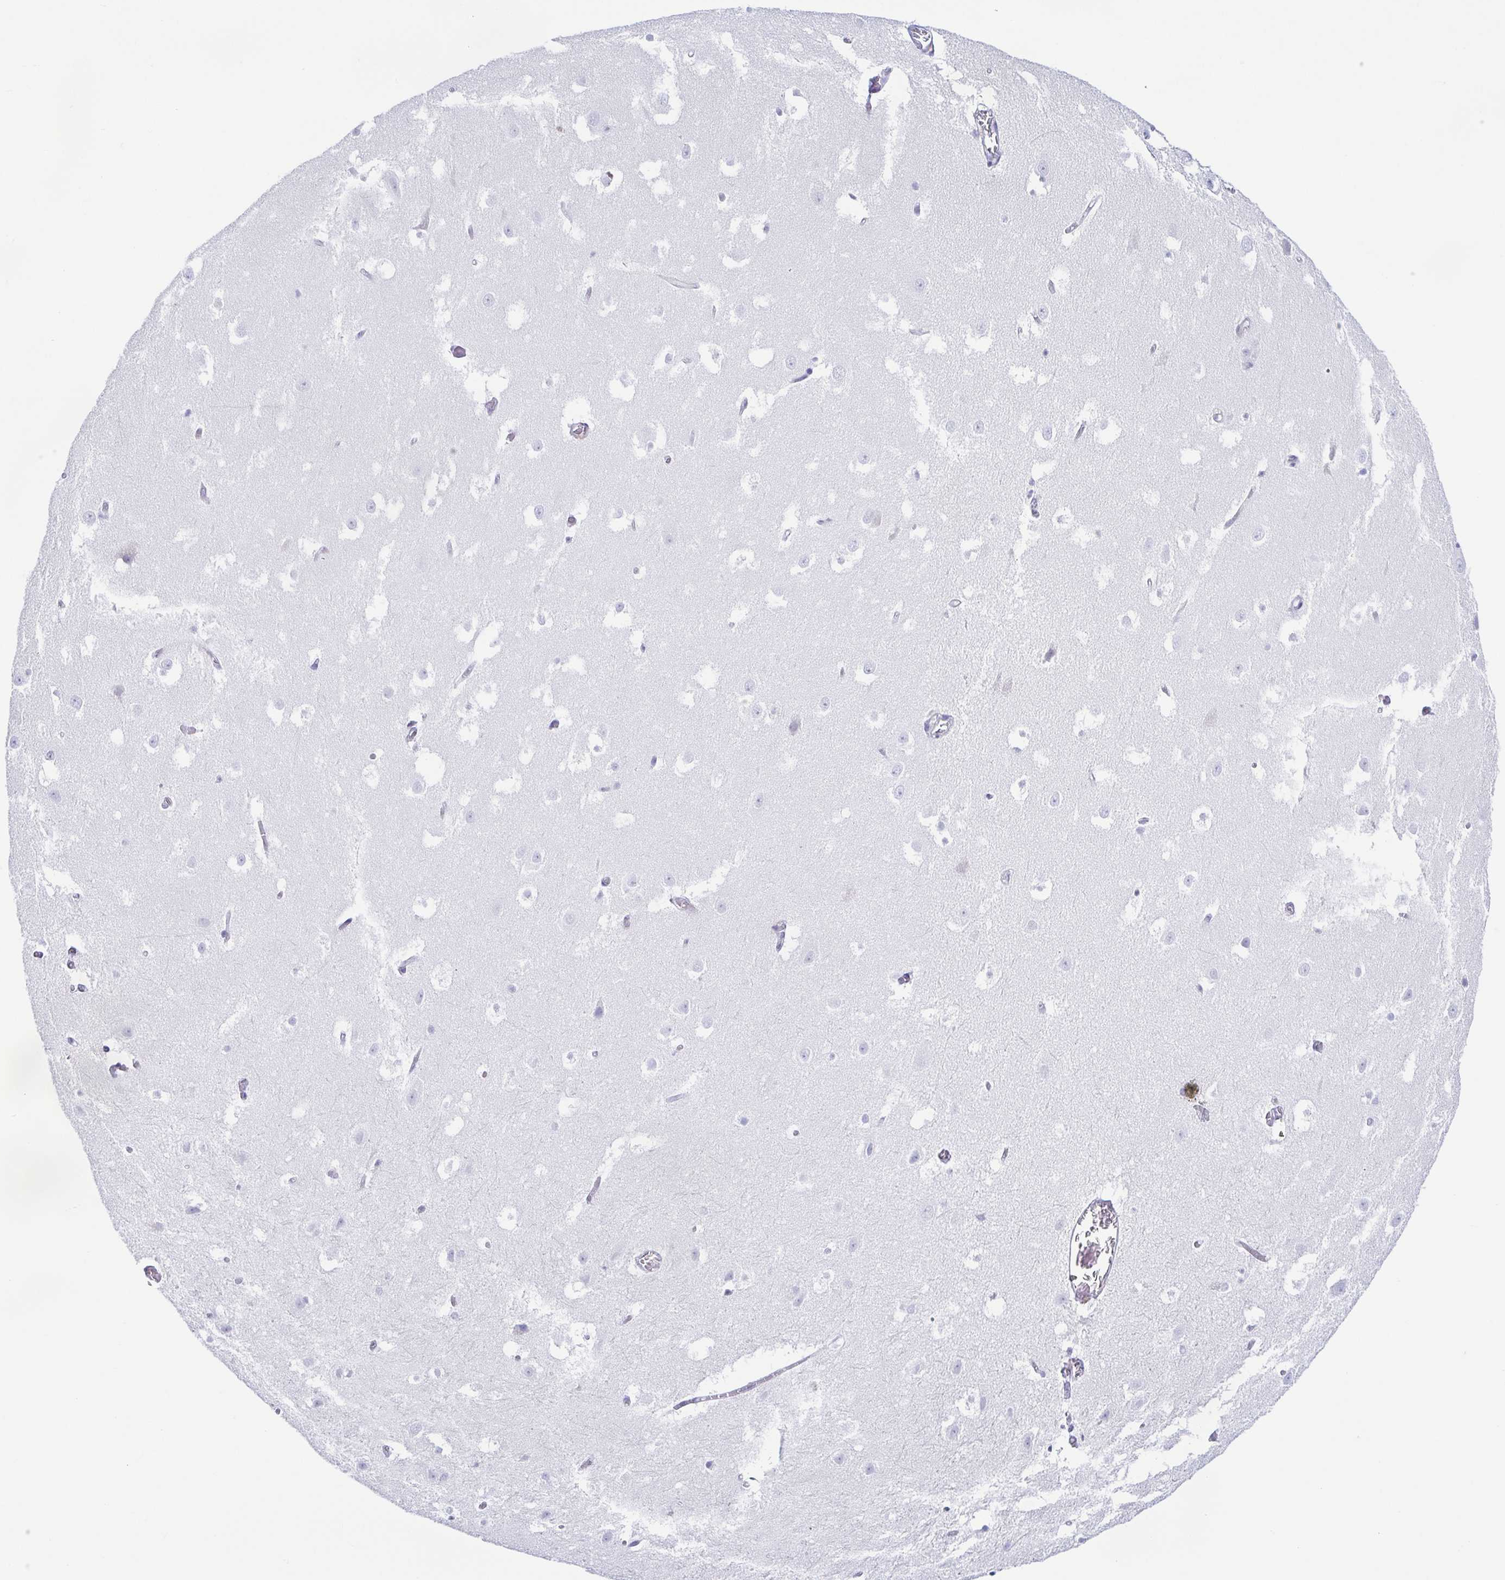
{"staining": {"intensity": "negative", "quantity": "none", "location": "none"}, "tissue": "hippocampus", "cell_type": "Glial cells", "image_type": "normal", "snomed": [{"axis": "morphology", "description": "Normal tissue, NOS"}, {"axis": "topography", "description": "Hippocampus"}], "caption": "Immunohistochemistry image of benign hippocampus: human hippocampus stained with DAB reveals no significant protein staining in glial cells. (Immunohistochemistry (ihc), brightfield microscopy, high magnification).", "gene": "A1BG", "patient": {"sex": "female", "age": 52}}